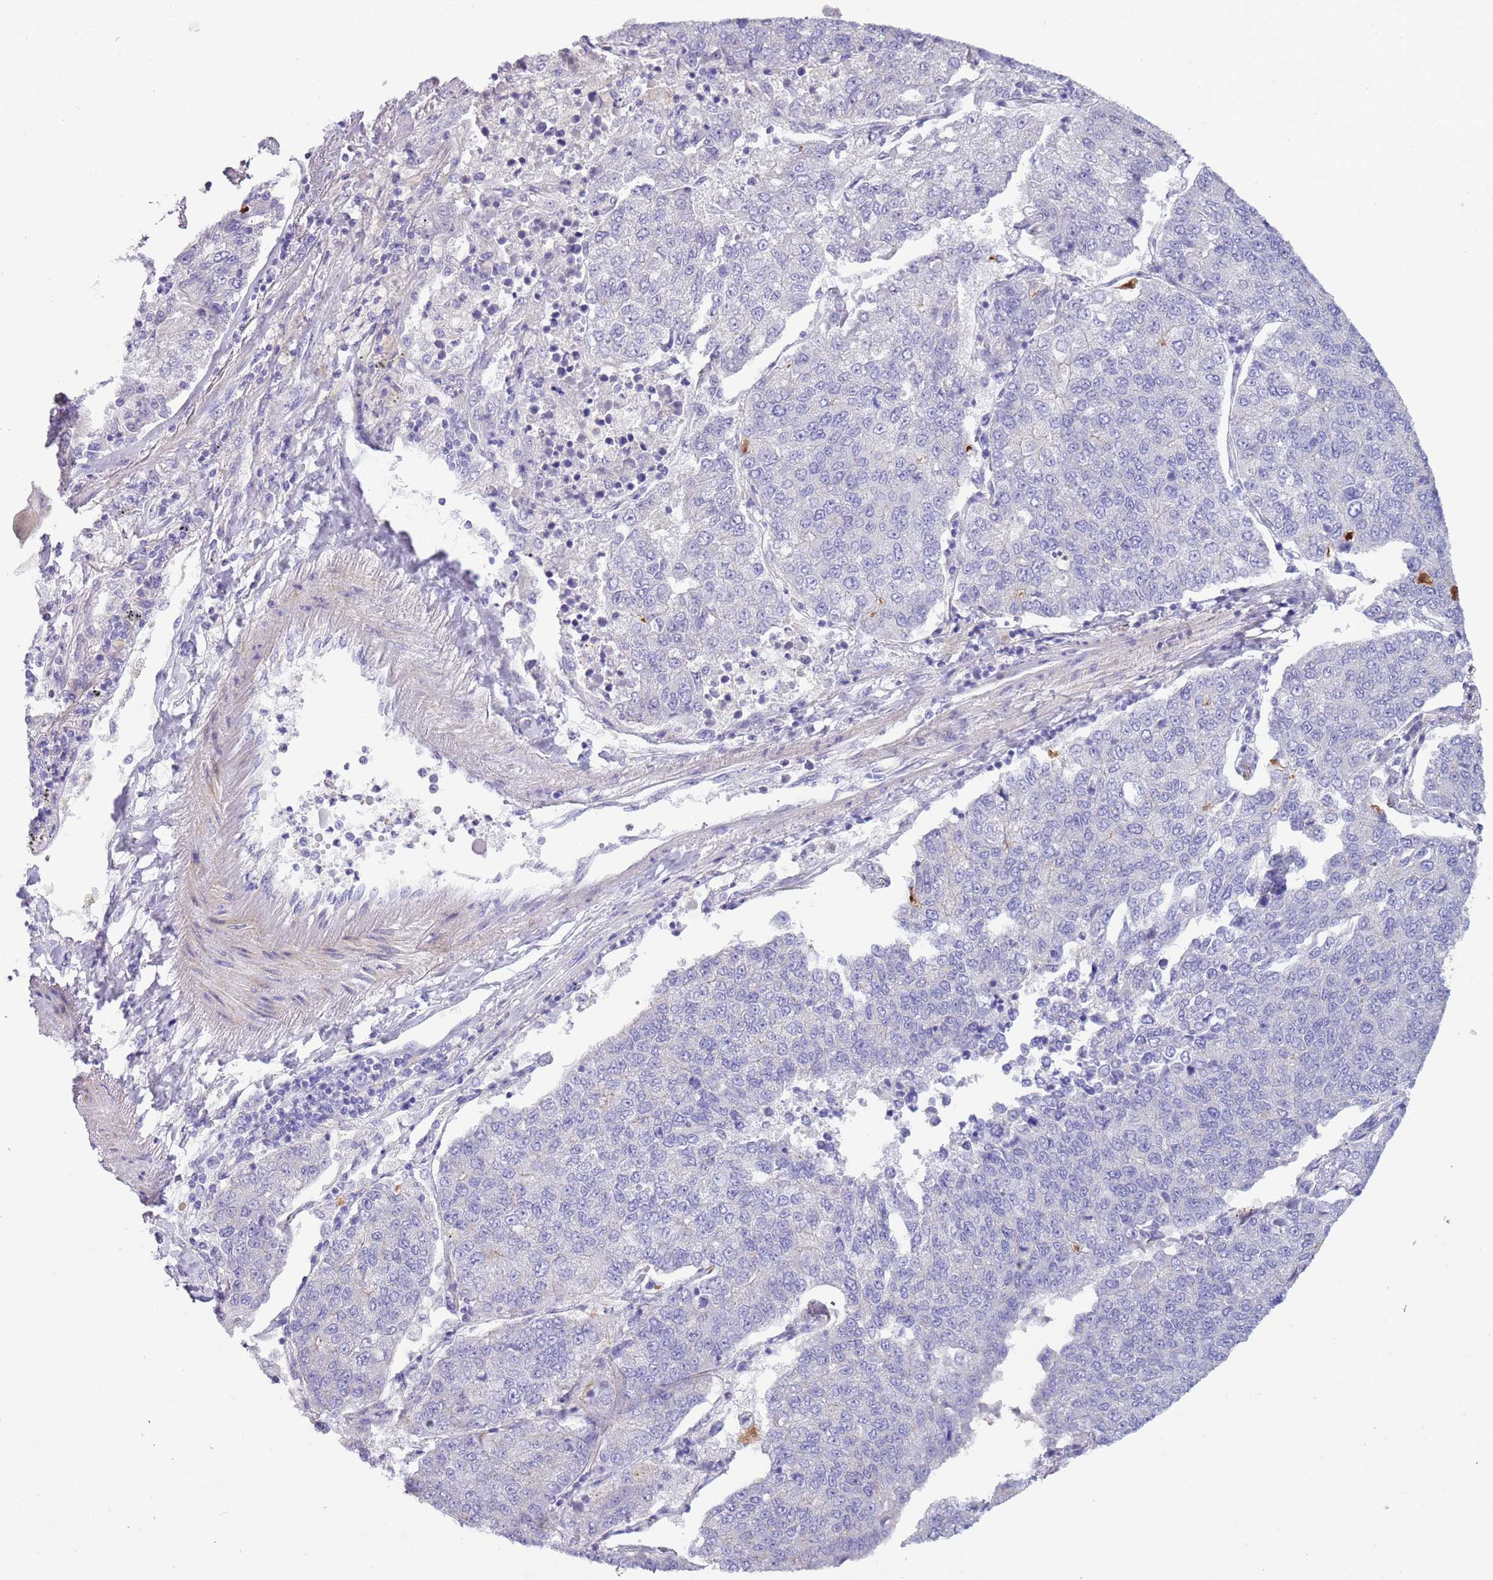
{"staining": {"intensity": "negative", "quantity": "none", "location": "none"}, "tissue": "lung cancer", "cell_type": "Tumor cells", "image_type": "cancer", "snomed": [{"axis": "morphology", "description": "Squamous cell carcinoma, NOS"}, {"axis": "topography", "description": "Lung"}], "caption": "Tumor cells are negative for brown protein staining in lung cancer (squamous cell carcinoma).", "gene": "NBPF6", "patient": {"sex": "female", "age": 70}}